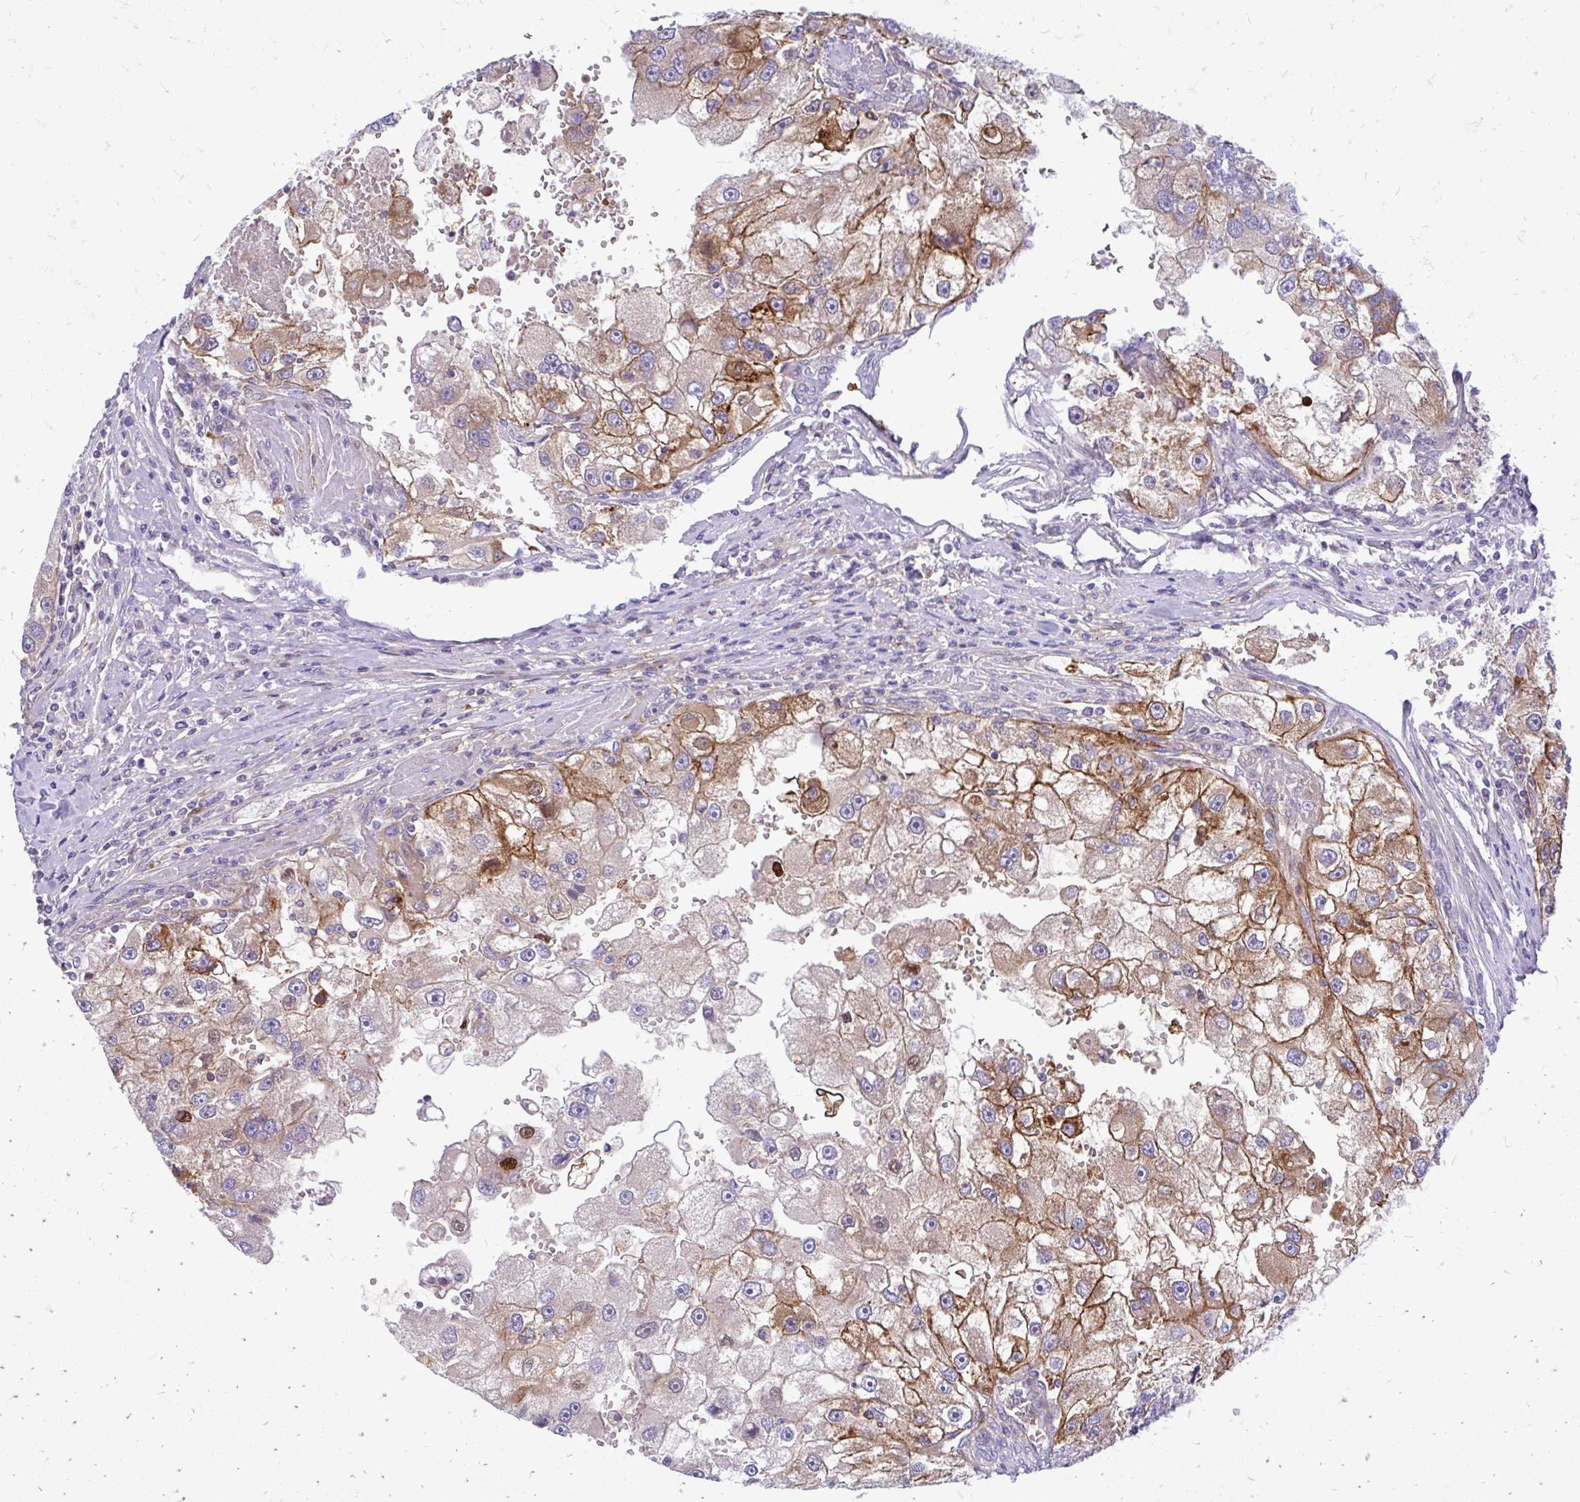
{"staining": {"intensity": "moderate", "quantity": "25%-75%", "location": "cytoplasmic/membranous"}, "tissue": "renal cancer", "cell_type": "Tumor cells", "image_type": "cancer", "snomed": [{"axis": "morphology", "description": "Adenocarcinoma, NOS"}, {"axis": "topography", "description": "Kidney"}], "caption": "A histopathology image showing moderate cytoplasmic/membranous positivity in about 25%-75% of tumor cells in renal adenocarcinoma, as visualized by brown immunohistochemical staining.", "gene": "ESPNL", "patient": {"sex": "male", "age": 63}}